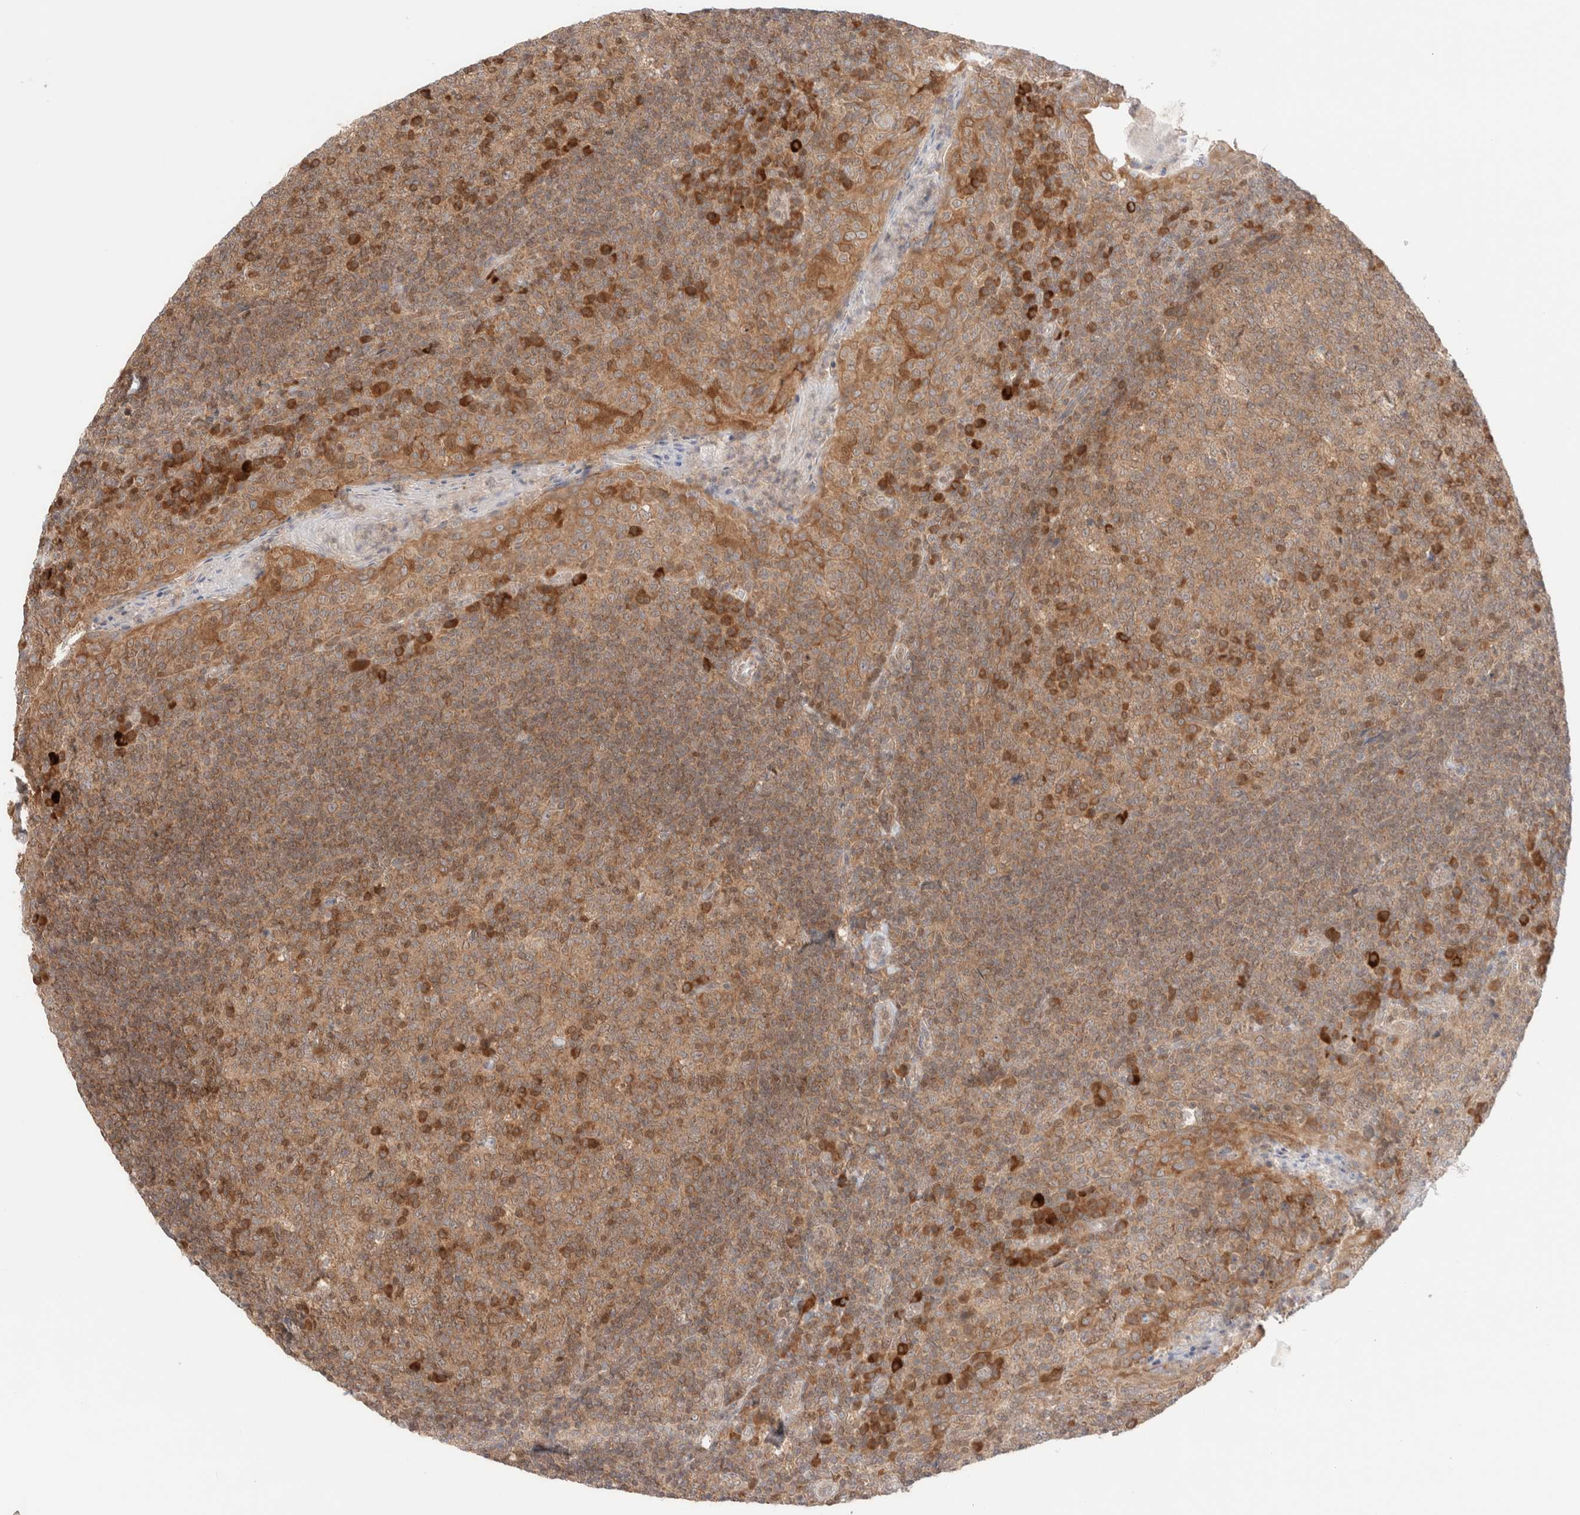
{"staining": {"intensity": "moderate", "quantity": "25%-75%", "location": "cytoplasmic/membranous"}, "tissue": "tonsil", "cell_type": "Germinal center cells", "image_type": "normal", "snomed": [{"axis": "morphology", "description": "Normal tissue, NOS"}, {"axis": "topography", "description": "Tonsil"}], "caption": "Moderate cytoplasmic/membranous staining for a protein is appreciated in approximately 25%-75% of germinal center cells of benign tonsil using immunohistochemistry.", "gene": "XKR4", "patient": {"sex": "male", "age": 17}}